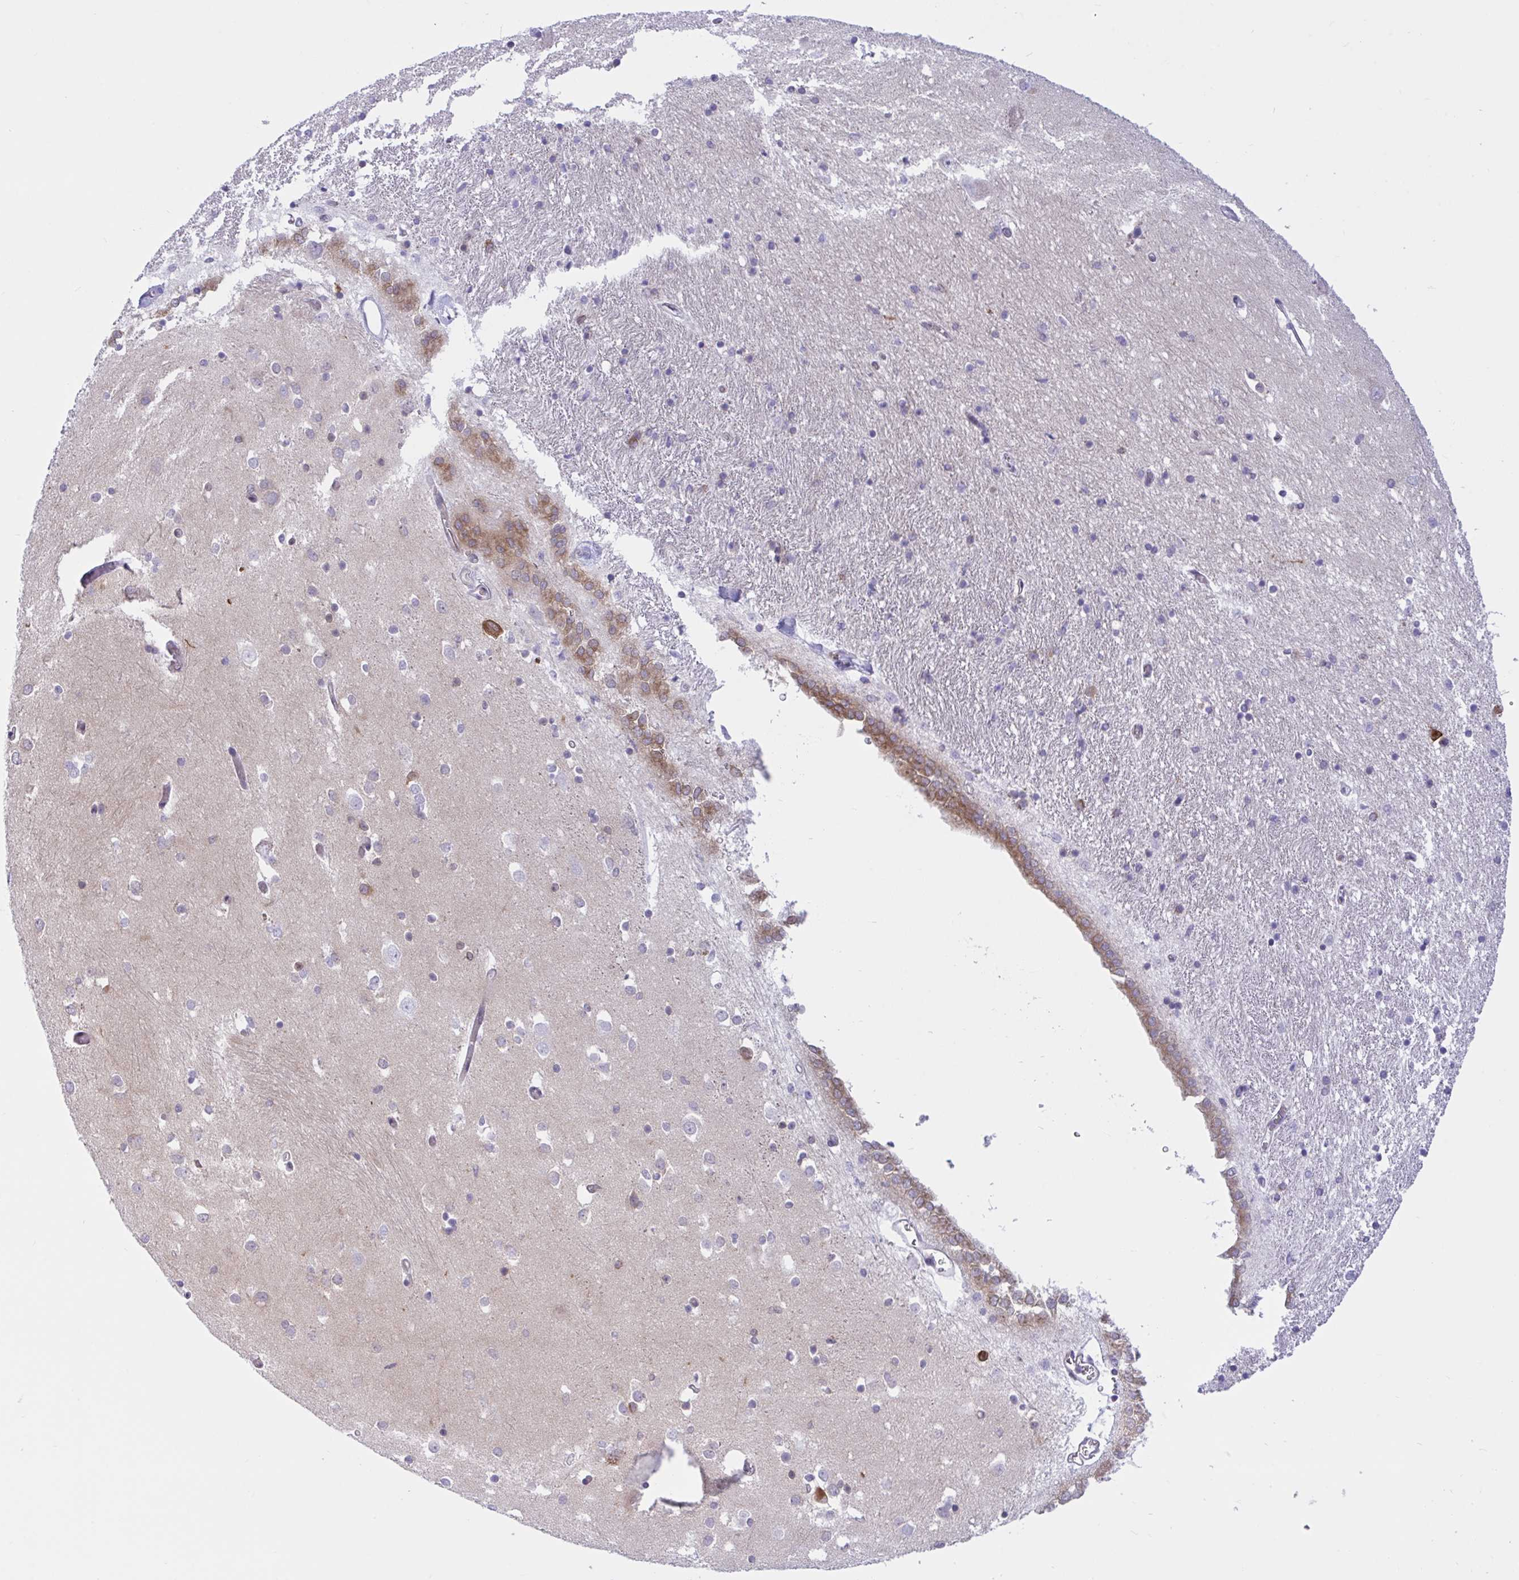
{"staining": {"intensity": "moderate", "quantity": "<25%", "location": "cytoplasmic/membranous"}, "tissue": "caudate", "cell_type": "Glial cells", "image_type": "normal", "snomed": [{"axis": "morphology", "description": "Normal tissue, NOS"}, {"axis": "topography", "description": "Lateral ventricle wall"}, {"axis": "topography", "description": "Hippocampus"}], "caption": "Protein expression analysis of normal caudate displays moderate cytoplasmic/membranous staining in approximately <25% of glial cells.", "gene": "CAMLG", "patient": {"sex": "female", "age": 63}}